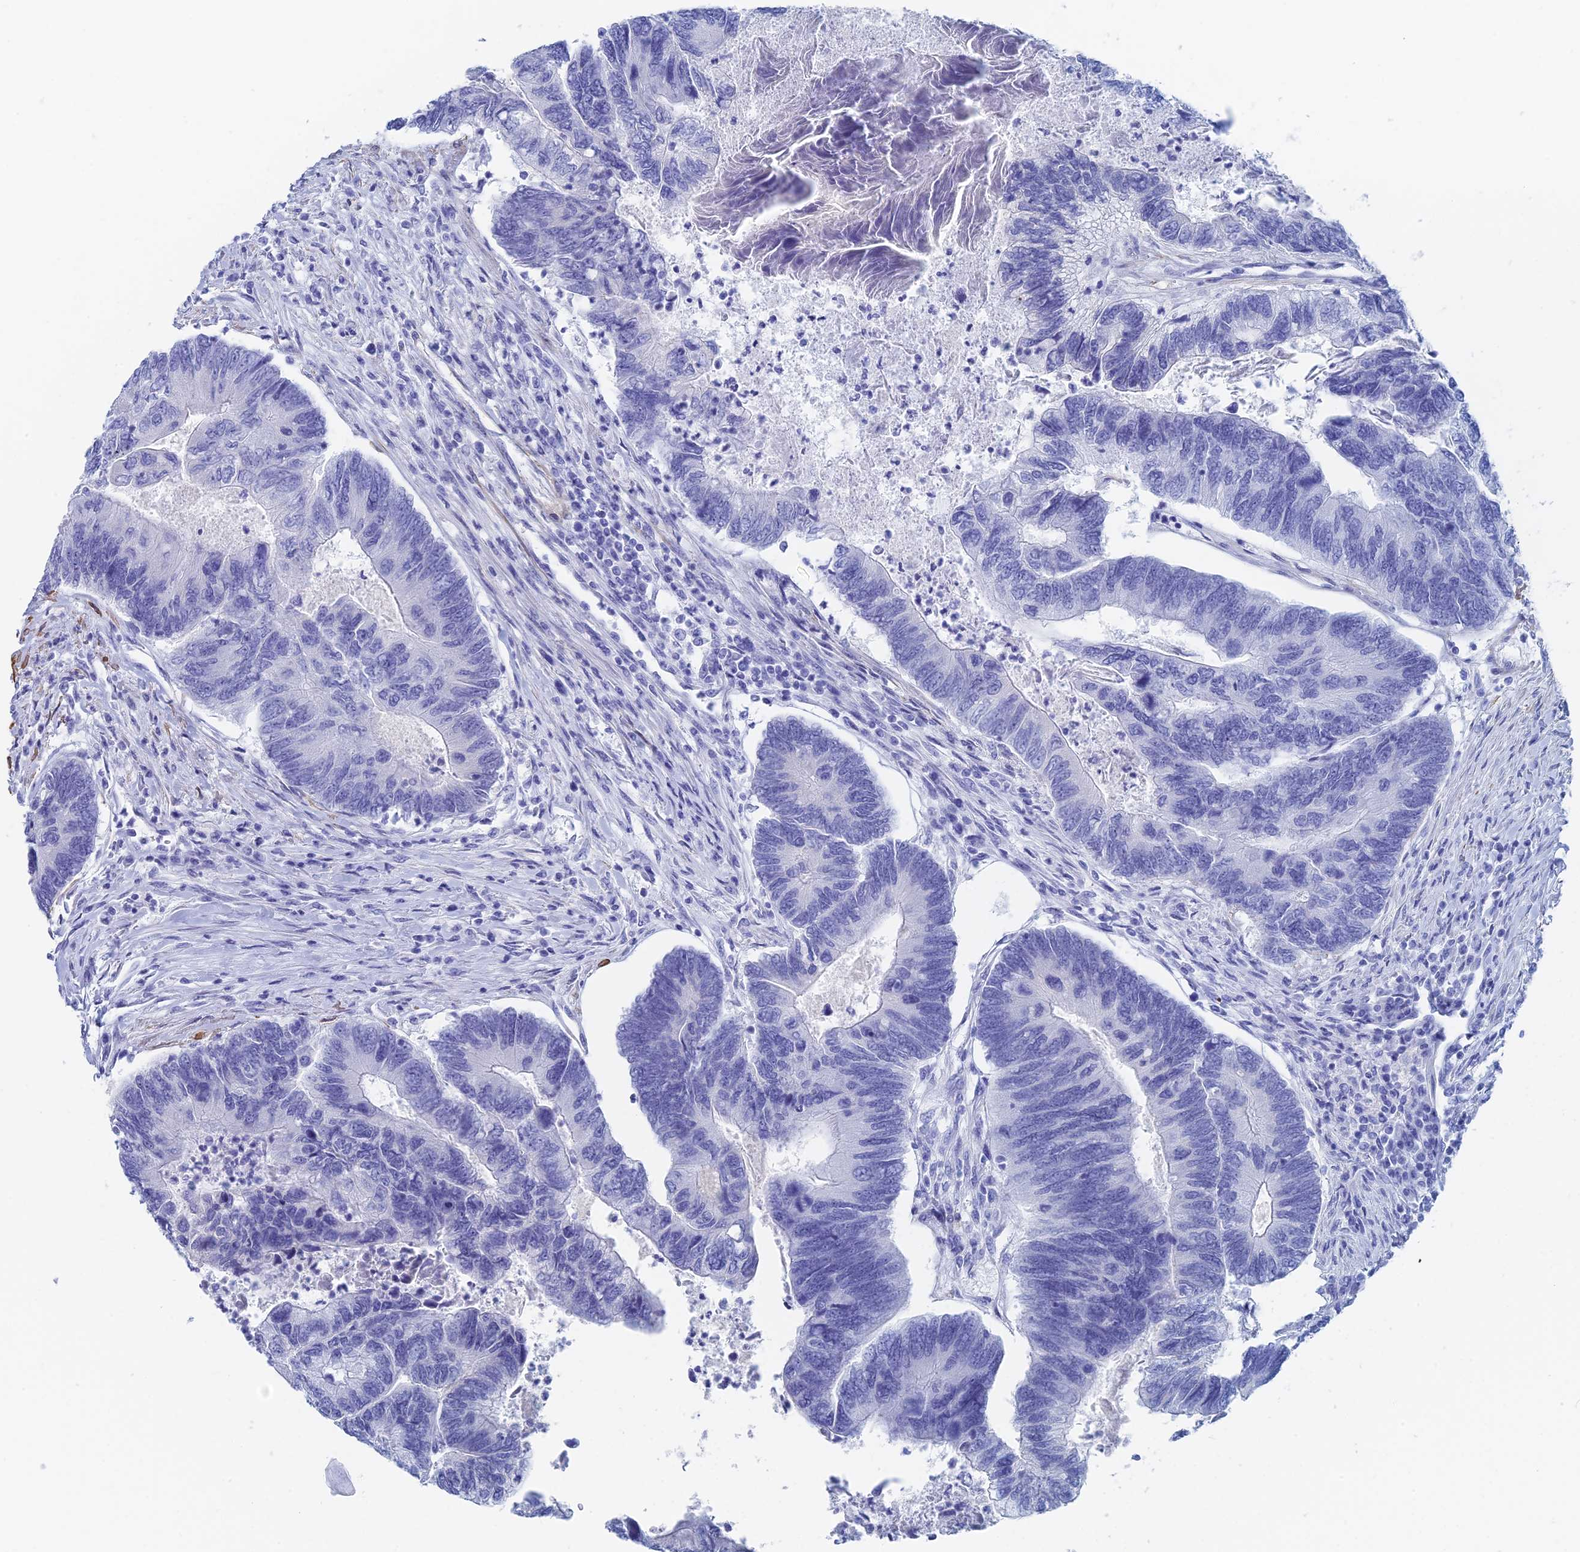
{"staining": {"intensity": "negative", "quantity": "none", "location": "none"}, "tissue": "colorectal cancer", "cell_type": "Tumor cells", "image_type": "cancer", "snomed": [{"axis": "morphology", "description": "Adenocarcinoma, NOS"}, {"axis": "topography", "description": "Colon"}], "caption": "Immunohistochemical staining of human adenocarcinoma (colorectal) demonstrates no significant staining in tumor cells.", "gene": "KCNK18", "patient": {"sex": "female", "age": 67}}